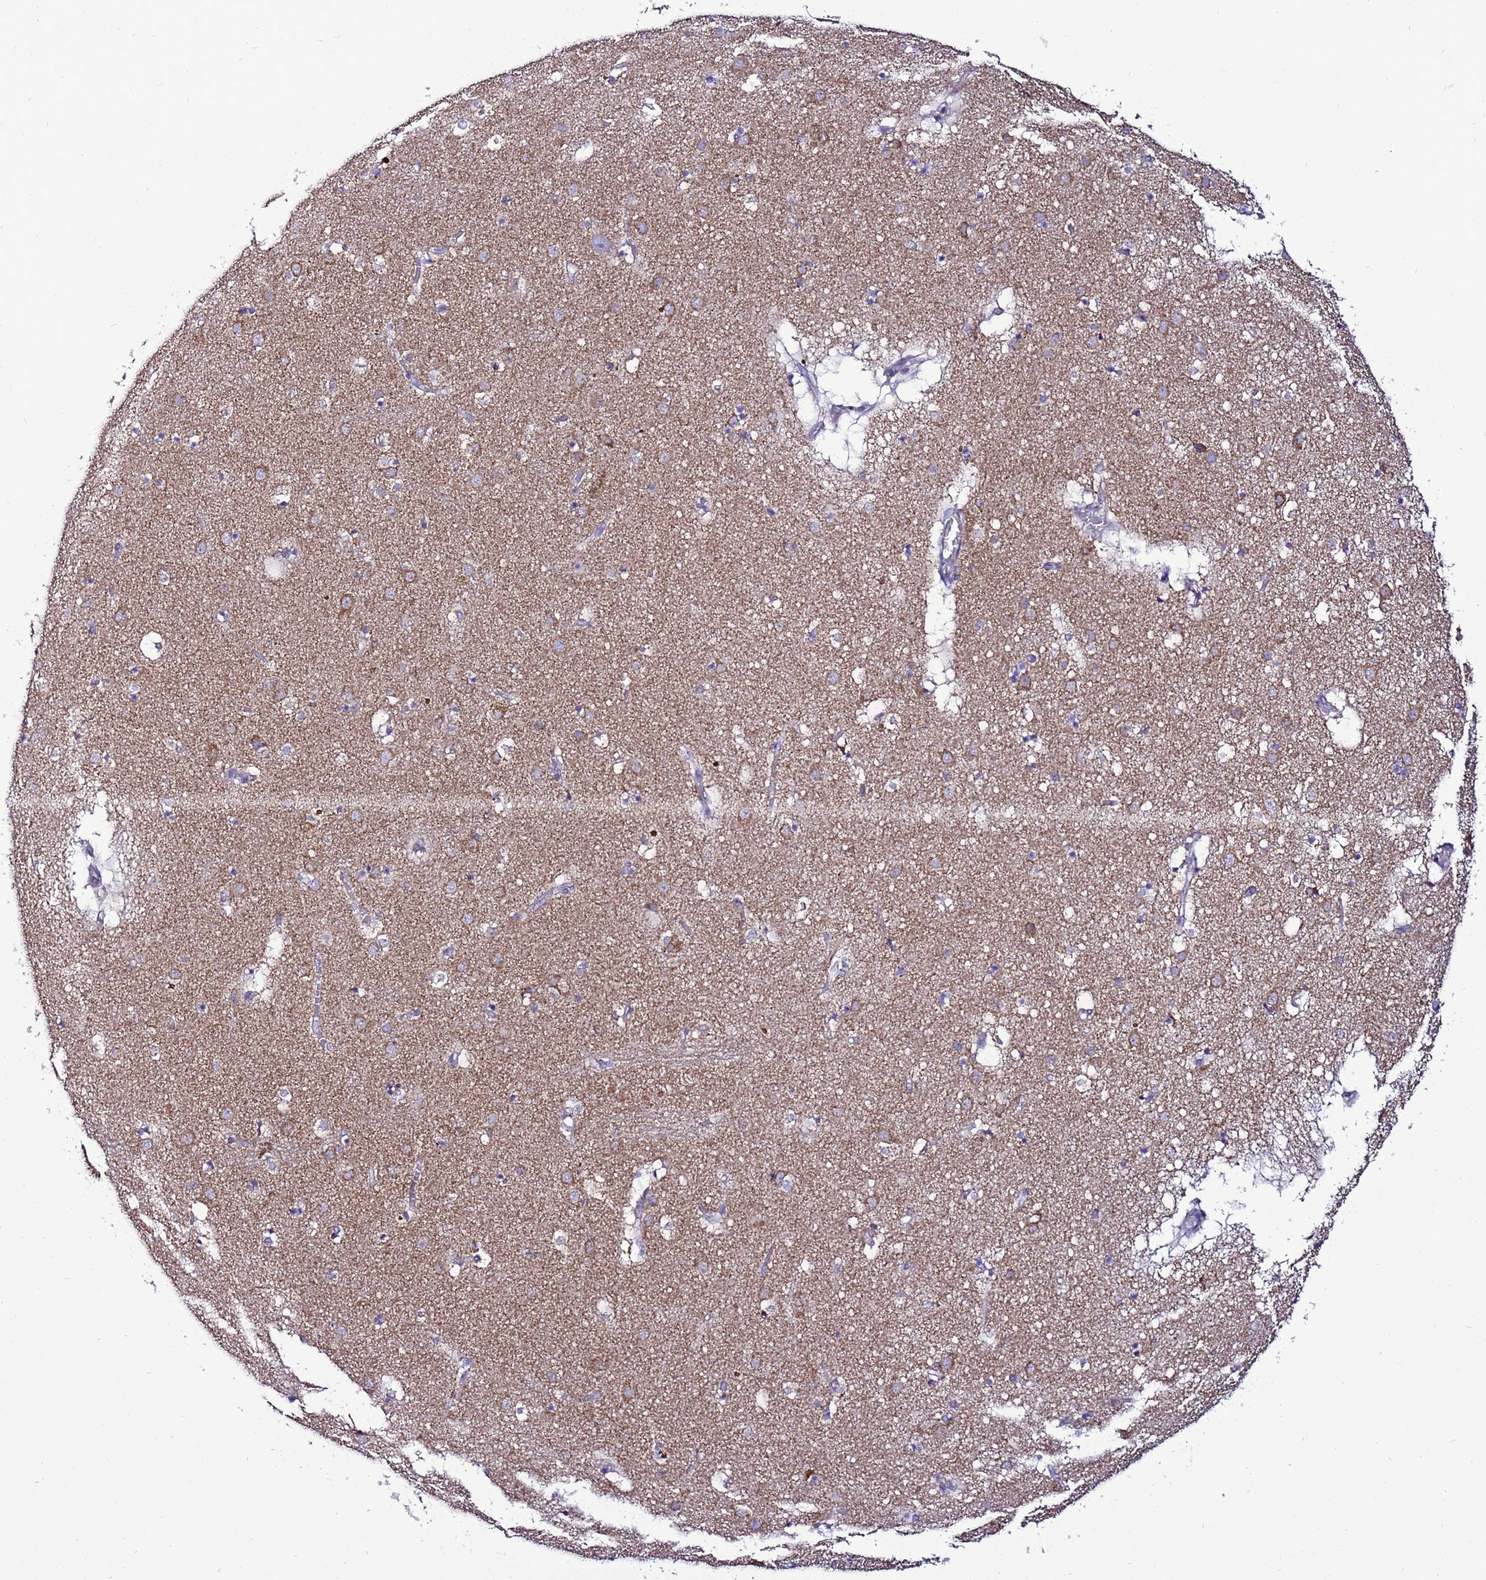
{"staining": {"intensity": "moderate", "quantity": "<25%", "location": "cytoplasmic/membranous"}, "tissue": "caudate", "cell_type": "Glial cells", "image_type": "normal", "snomed": [{"axis": "morphology", "description": "Normal tissue, NOS"}, {"axis": "topography", "description": "Lateral ventricle wall"}], "caption": "Moderate cytoplasmic/membranous protein staining is present in about <25% of glial cells in caudate. The staining was performed using DAB to visualize the protein expression in brown, while the nuclei were stained in blue with hematoxylin (Magnification: 20x).", "gene": "HIGD2A", "patient": {"sex": "male", "age": 70}}